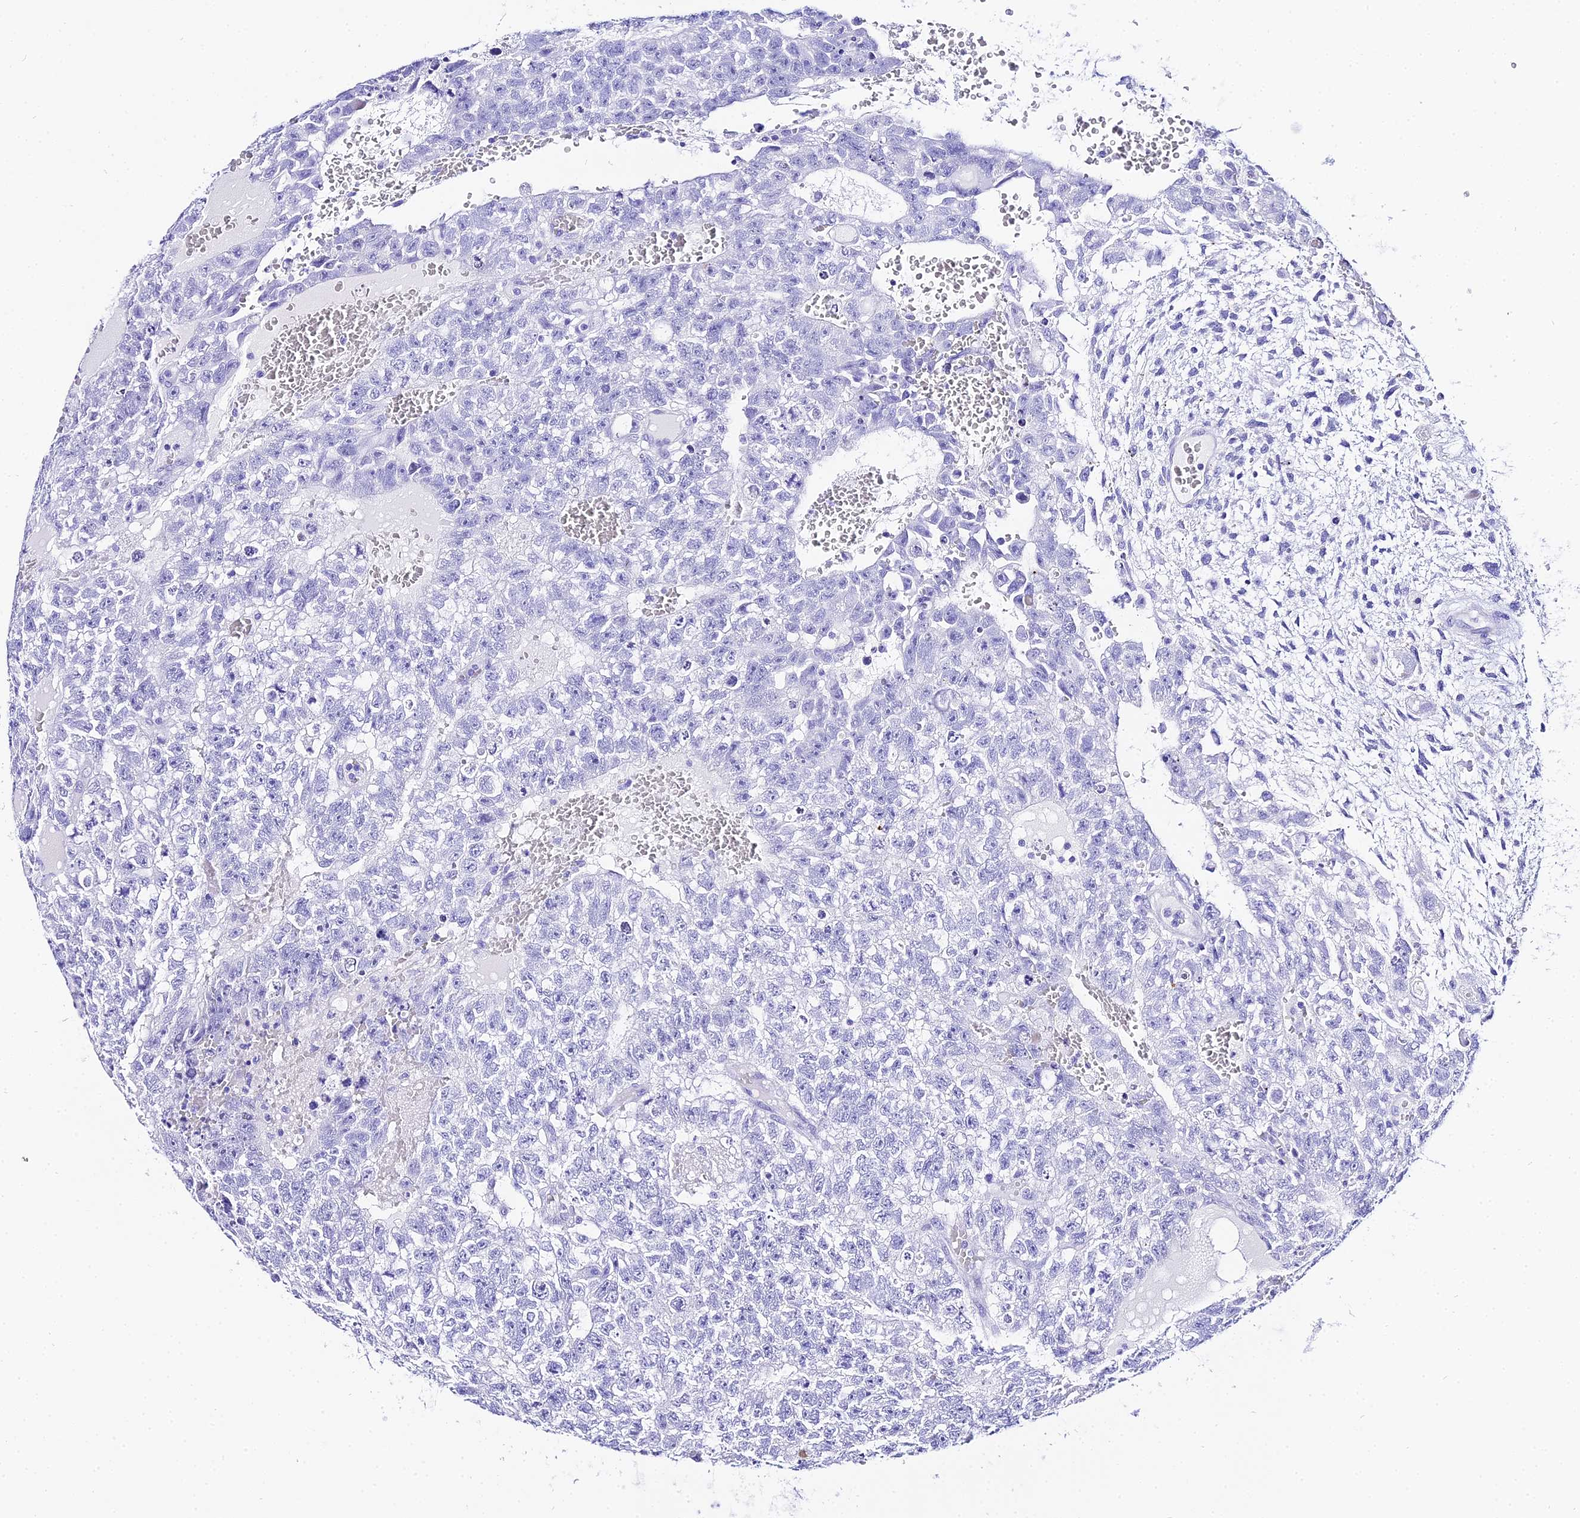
{"staining": {"intensity": "negative", "quantity": "none", "location": "none"}, "tissue": "testis cancer", "cell_type": "Tumor cells", "image_type": "cancer", "snomed": [{"axis": "morphology", "description": "Carcinoma, Embryonal, NOS"}, {"axis": "topography", "description": "Testis"}], "caption": "This is an immunohistochemistry (IHC) photomicrograph of testis cancer (embryonal carcinoma). There is no staining in tumor cells.", "gene": "TRMT44", "patient": {"sex": "male", "age": 26}}